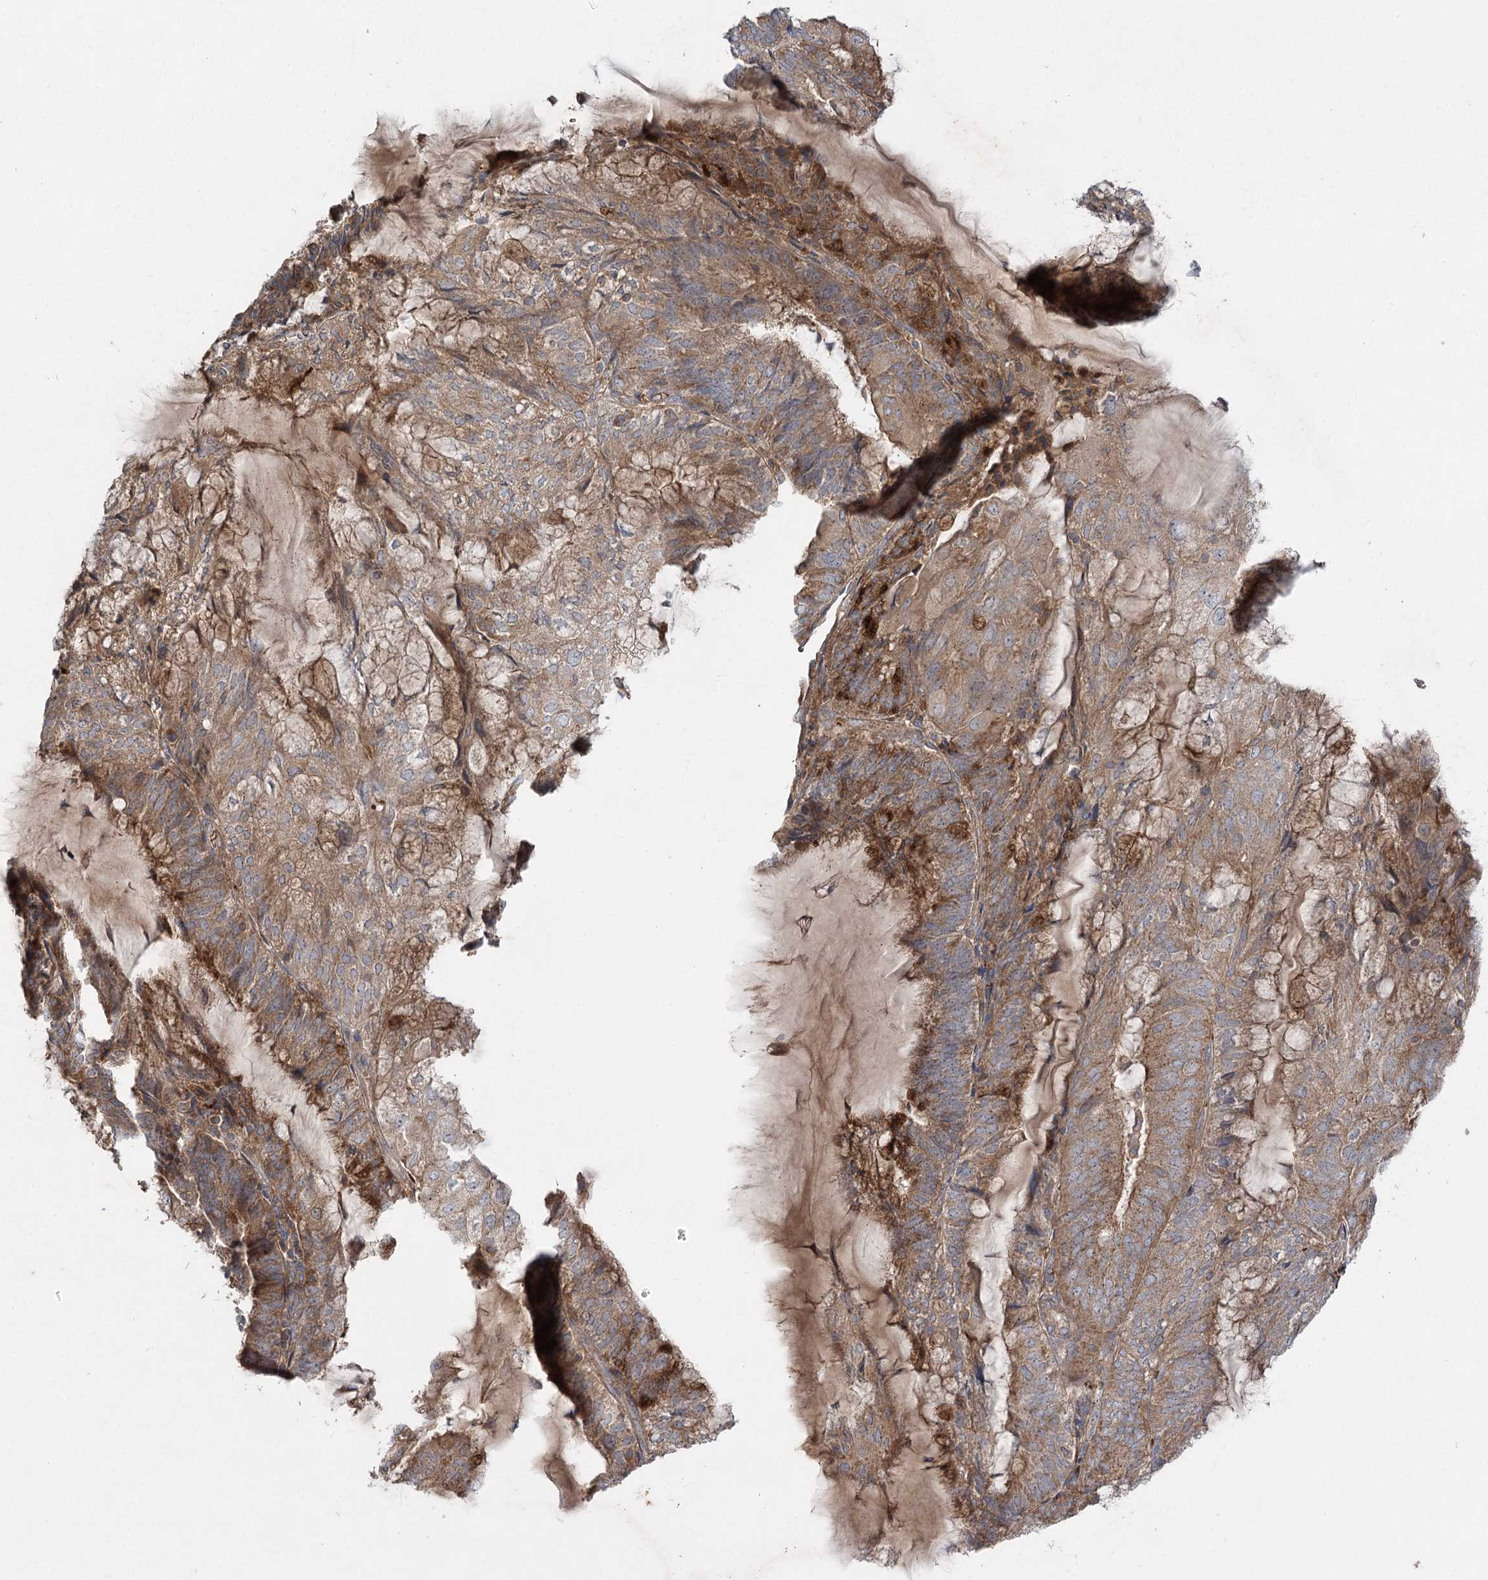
{"staining": {"intensity": "moderate", "quantity": ">75%", "location": "cytoplasmic/membranous"}, "tissue": "endometrial cancer", "cell_type": "Tumor cells", "image_type": "cancer", "snomed": [{"axis": "morphology", "description": "Adenocarcinoma, NOS"}, {"axis": "topography", "description": "Endometrium"}], "caption": "An image of human adenocarcinoma (endometrial) stained for a protein reveals moderate cytoplasmic/membranous brown staining in tumor cells. (Brightfield microscopy of DAB IHC at high magnification).", "gene": "KIAA0825", "patient": {"sex": "female", "age": 81}}